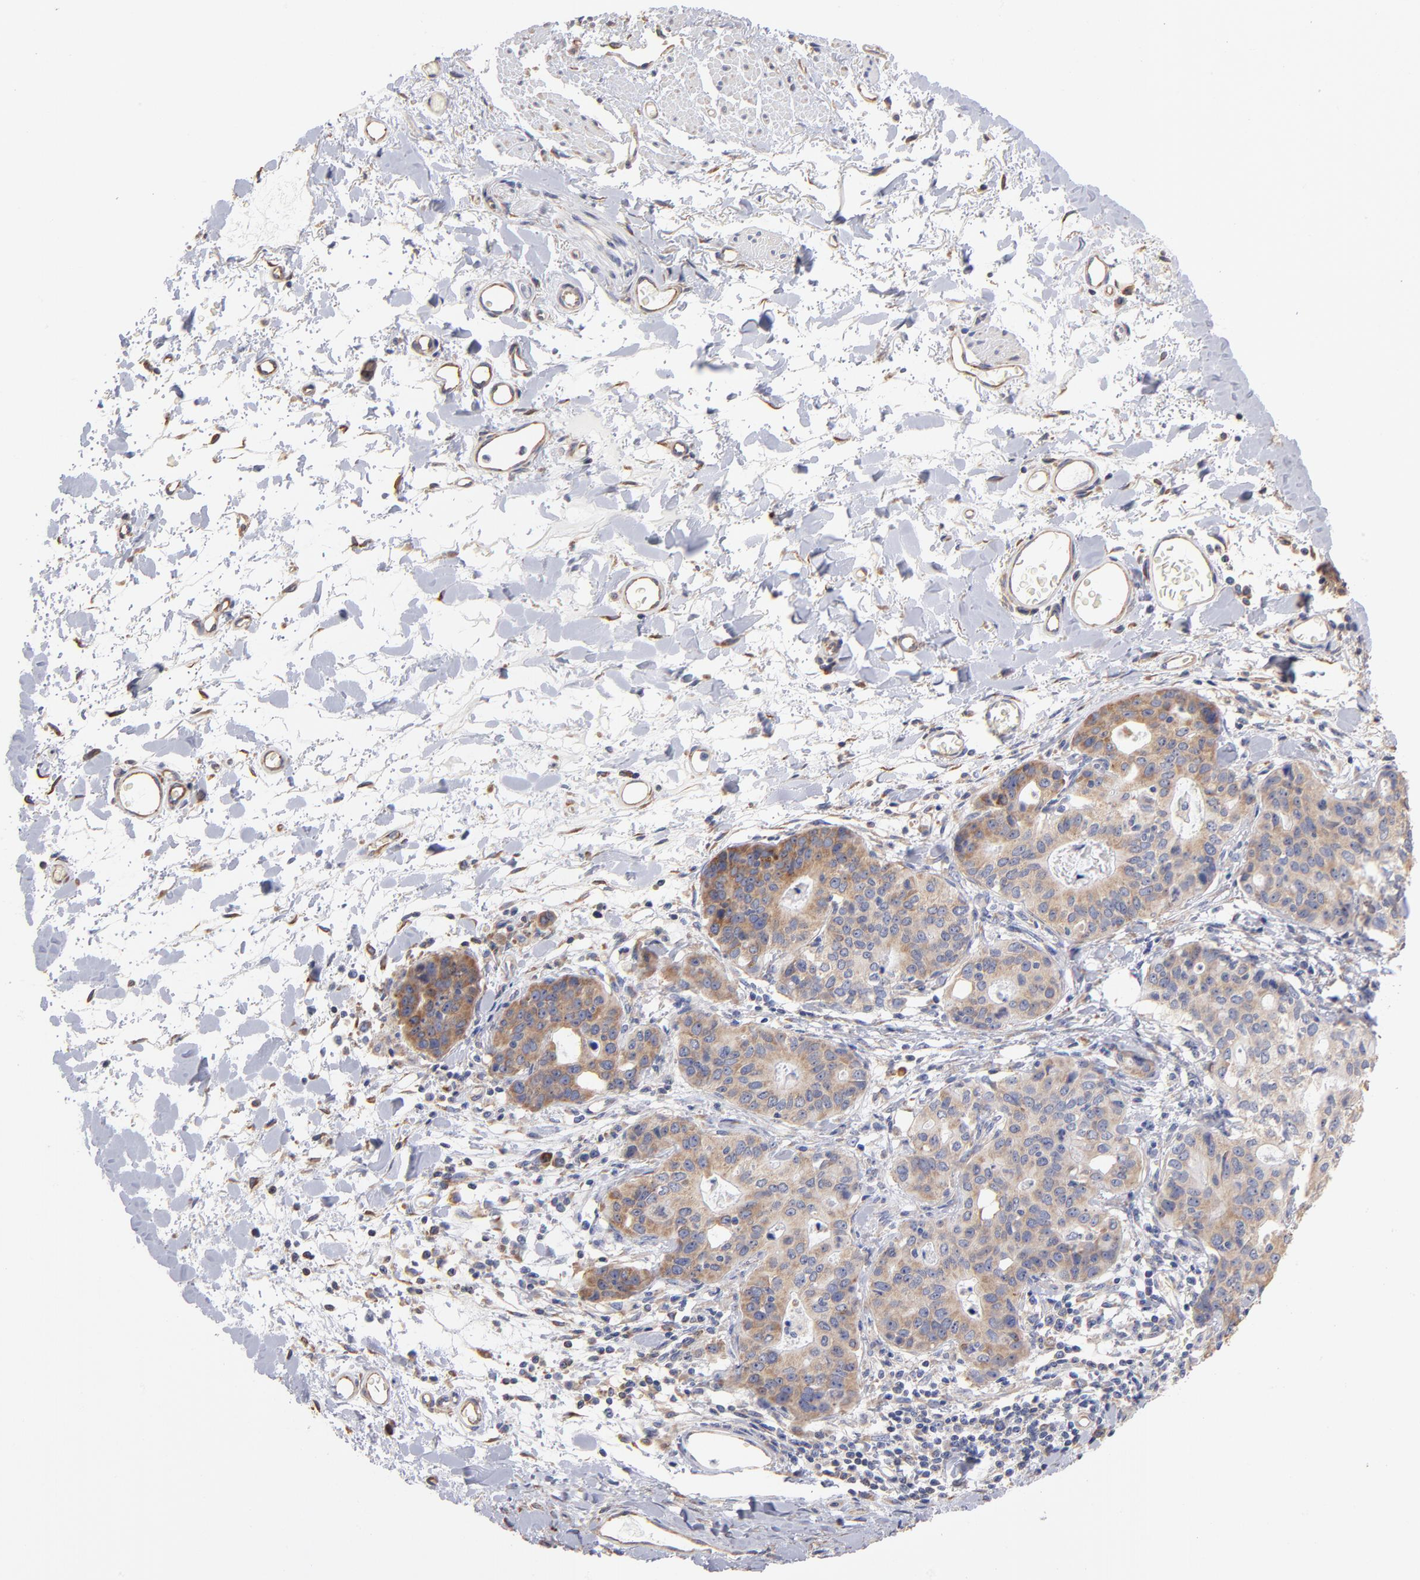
{"staining": {"intensity": "moderate", "quantity": ">75%", "location": "cytoplasmic/membranous"}, "tissue": "stomach cancer", "cell_type": "Tumor cells", "image_type": "cancer", "snomed": [{"axis": "morphology", "description": "Adenocarcinoma, NOS"}, {"axis": "topography", "description": "Esophagus"}, {"axis": "topography", "description": "Stomach"}], "caption": "Immunohistochemistry (IHC) micrograph of stomach cancer (adenocarcinoma) stained for a protein (brown), which reveals medium levels of moderate cytoplasmic/membranous positivity in approximately >75% of tumor cells.", "gene": "RPL9", "patient": {"sex": "male", "age": 74}}